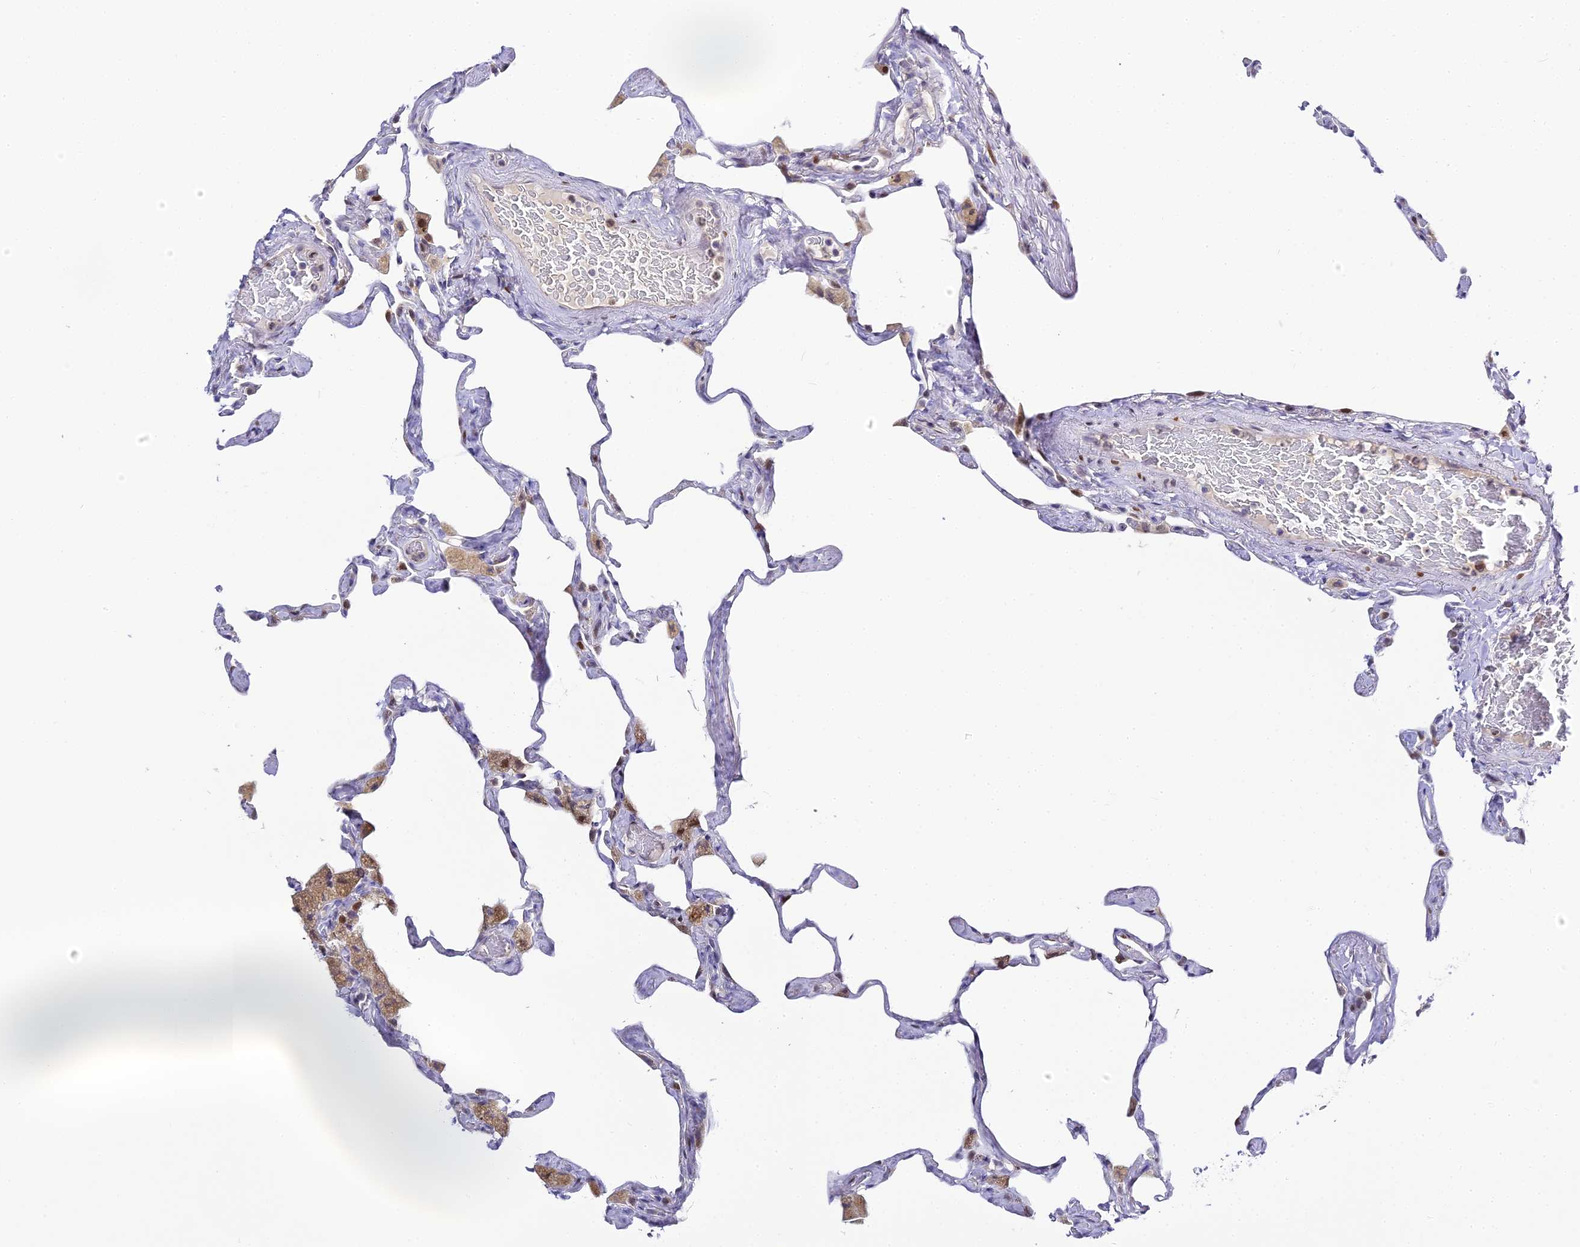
{"staining": {"intensity": "weak", "quantity": "<25%", "location": "nuclear"}, "tissue": "lung", "cell_type": "Alveolar cells", "image_type": "normal", "snomed": [{"axis": "morphology", "description": "Normal tissue, NOS"}, {"axis": "topography", "description": "Lung"}], "caption": "Alveolar cells are negative for brown protein staining in normal lung. The staining is performed using DAB brown chromogen with nuclei counter-stained in using hematoxylin.", "gene": "SERP1", "patient": {"sex": "male", "age": 65}}